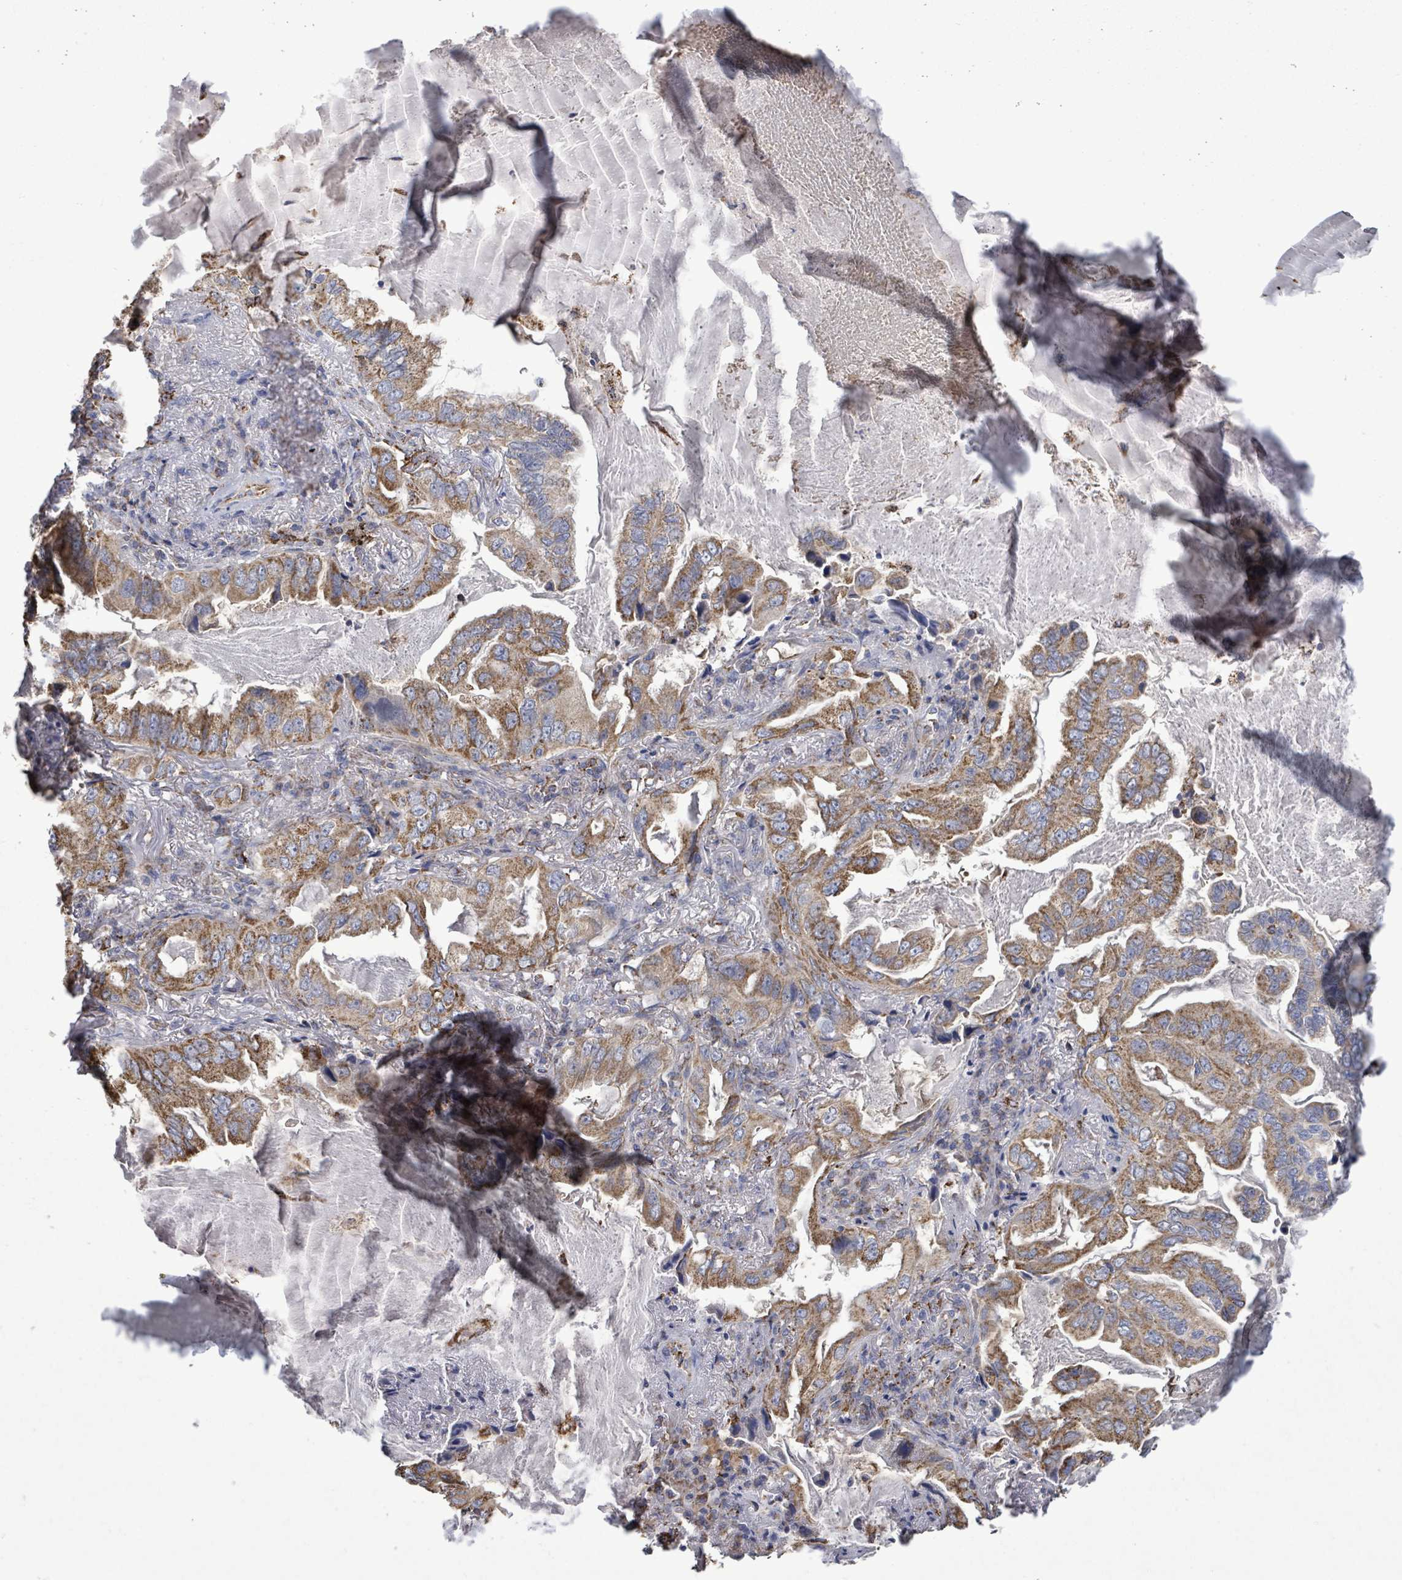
{"staining": {"intensity": "moderate", "quantity": ">75%", "location": "cytoplasmic/membranous"}, "tissue": "lung cancer", "cell_type": "Tumor cells", "image_type": "cancer", "snomed": [{"axis": "morphology", "description": "Adenocarcinoma, NOS"}, {"axis": "topography", "description": "Lung"}], "caption": "Moderate cytoplasmic/membranous protein expression is seen in about >75% of tumor cells in lung cancer (adenocarcinoma).", "gene": "MTMR12", "patient": {"sex": "female", "age": 69}}